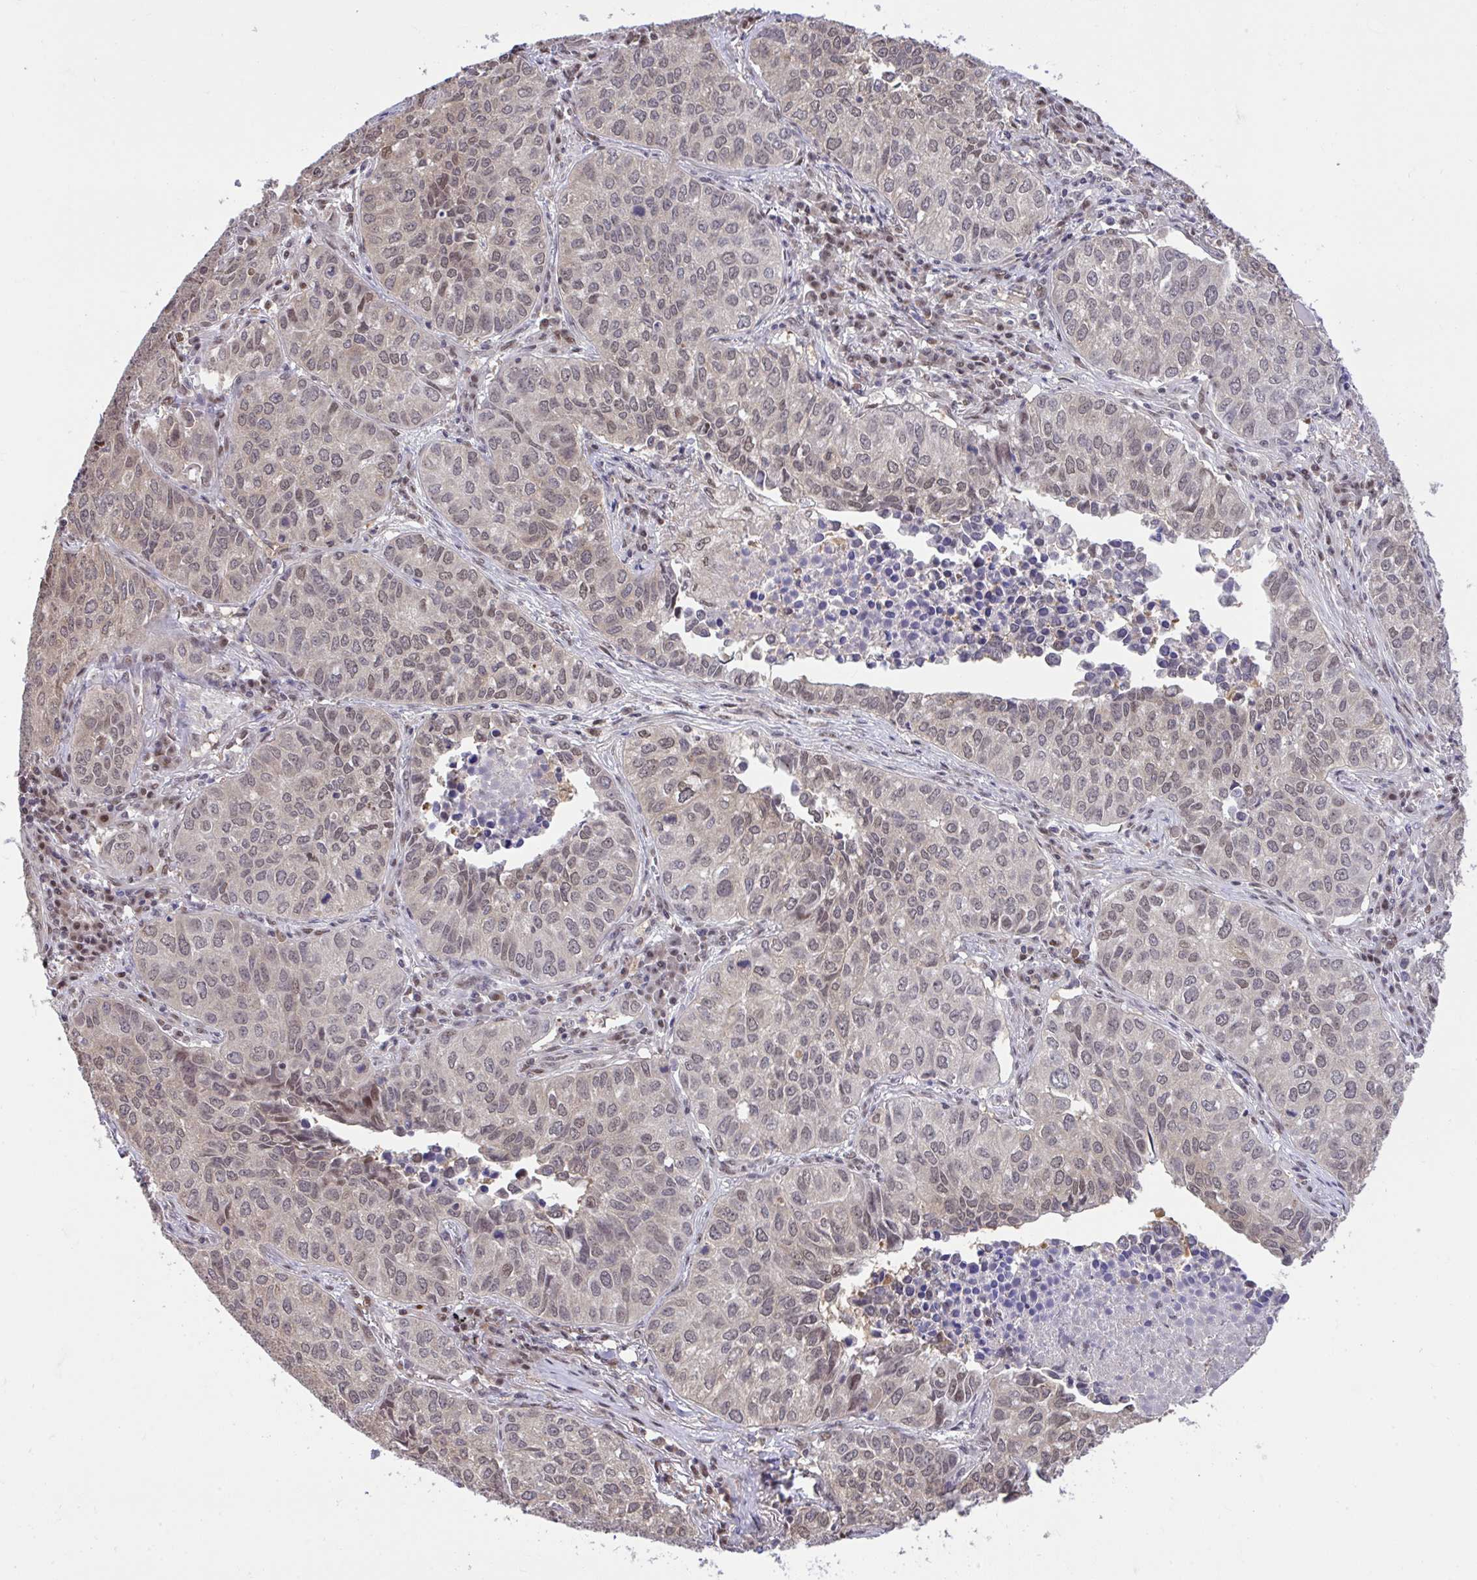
{"staining": {"intensity": "weak", "quantity": "25%-75%", "location": "cytoplasmic/membranous,nuclear"}, "tissue": "lung cancer", "cell_type": "Tumor cells", "image_type": "cancer", "snomed": [{"axis": "morphology", "description": "Adenocarcinoma, NOS"}, {"axis": "topography", "description": "Lung"}], "caption": "IHC micrograph of lung adenocarcinoma stained for a protein (brown), which displays low levels of weak cytoplasmic/membranous and nuclear staining in approximately 25%-75% of tumor cells.", "gene": "GLIS3", "patient": {"sex": "female", "age": 50}}